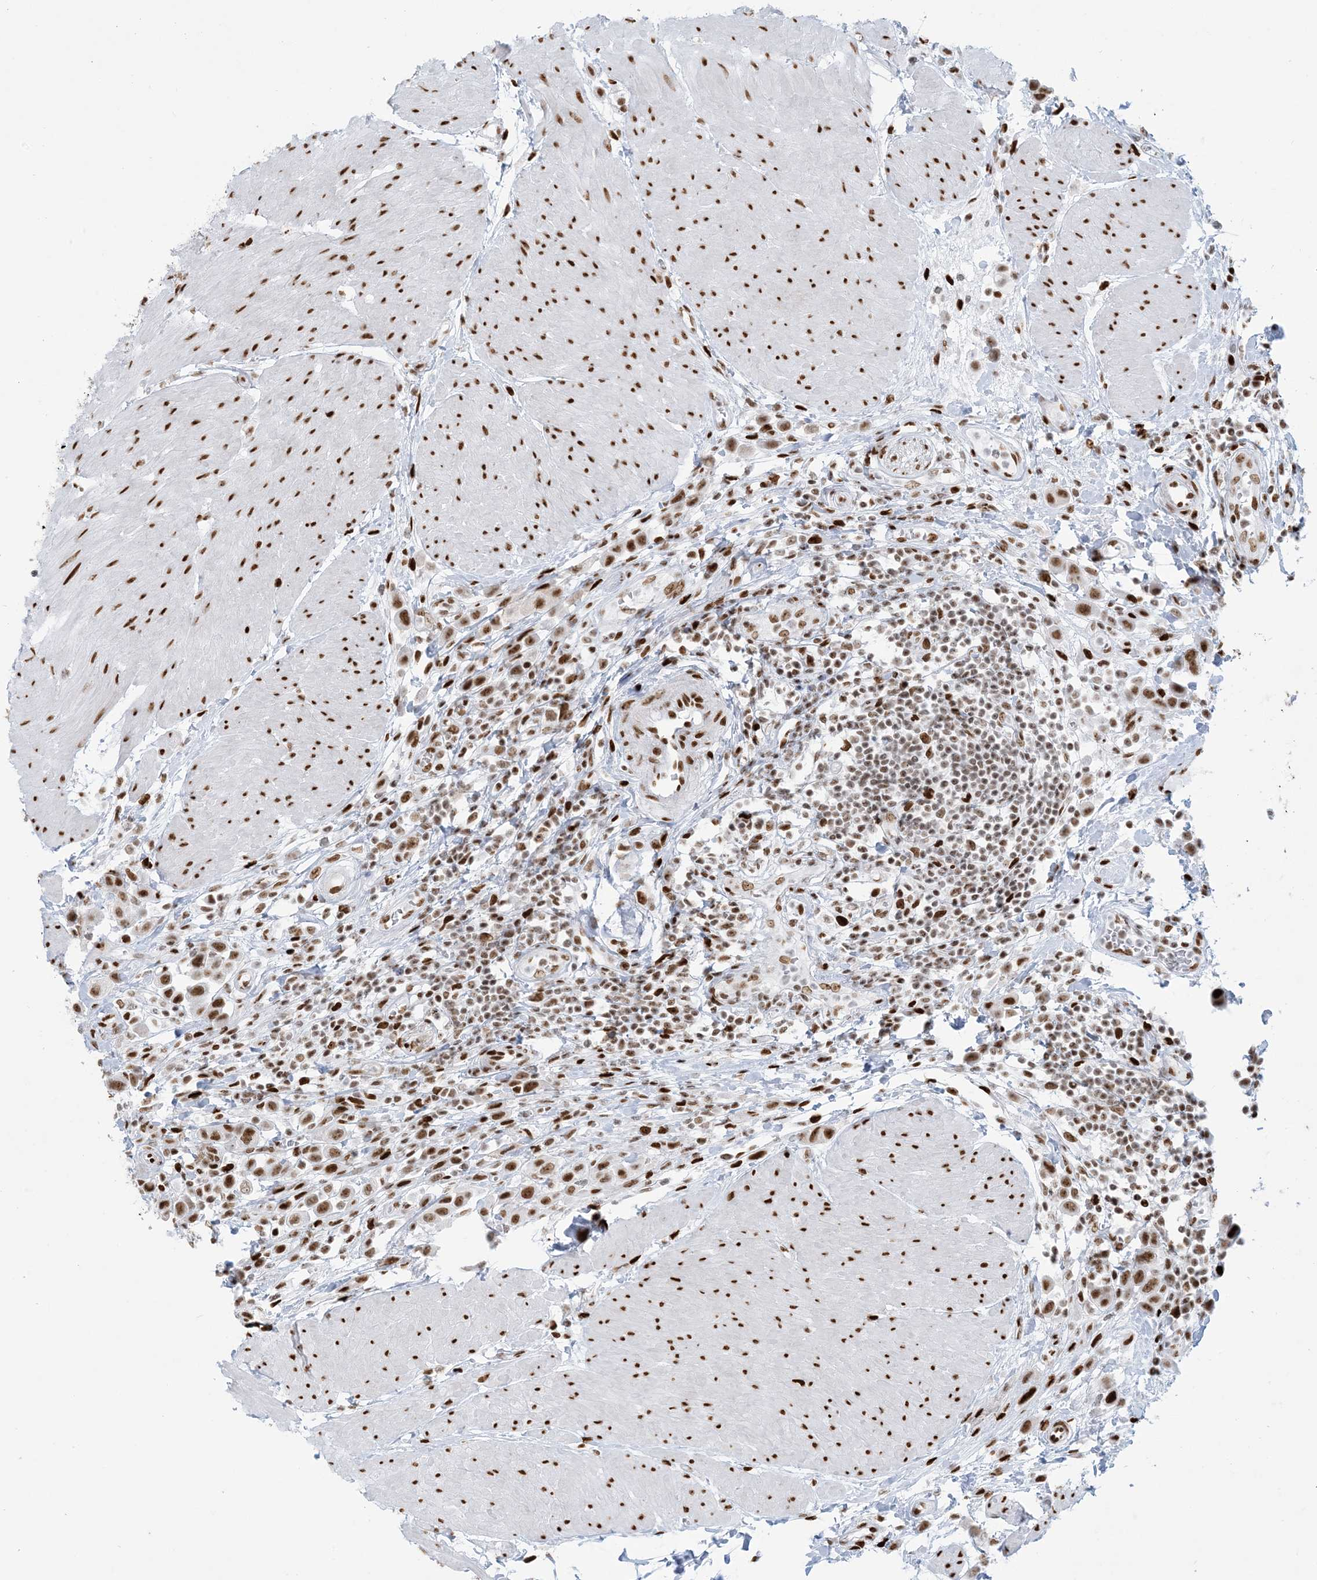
{"staining": {"intensity": "strong", "quantity": ">75%", "location": "nuclear"}, "tissue": "urothelial cancer", "cell_type": "Tumor cells", "image_type": "cancer", "snomed": [{"axis": "morphology", "description": "Urothelial carcinoma, High grade"}, {"axis": "topography", "description": "Urinary bladder"}], "caption": "There is high levels of strong nuclear positivity in tumor cells of urothelial cancer, as demonstrated by immunohistochemical staining (brown color).", "gene": "STAG1", "patient": {"sex": "male", "age": 50}}